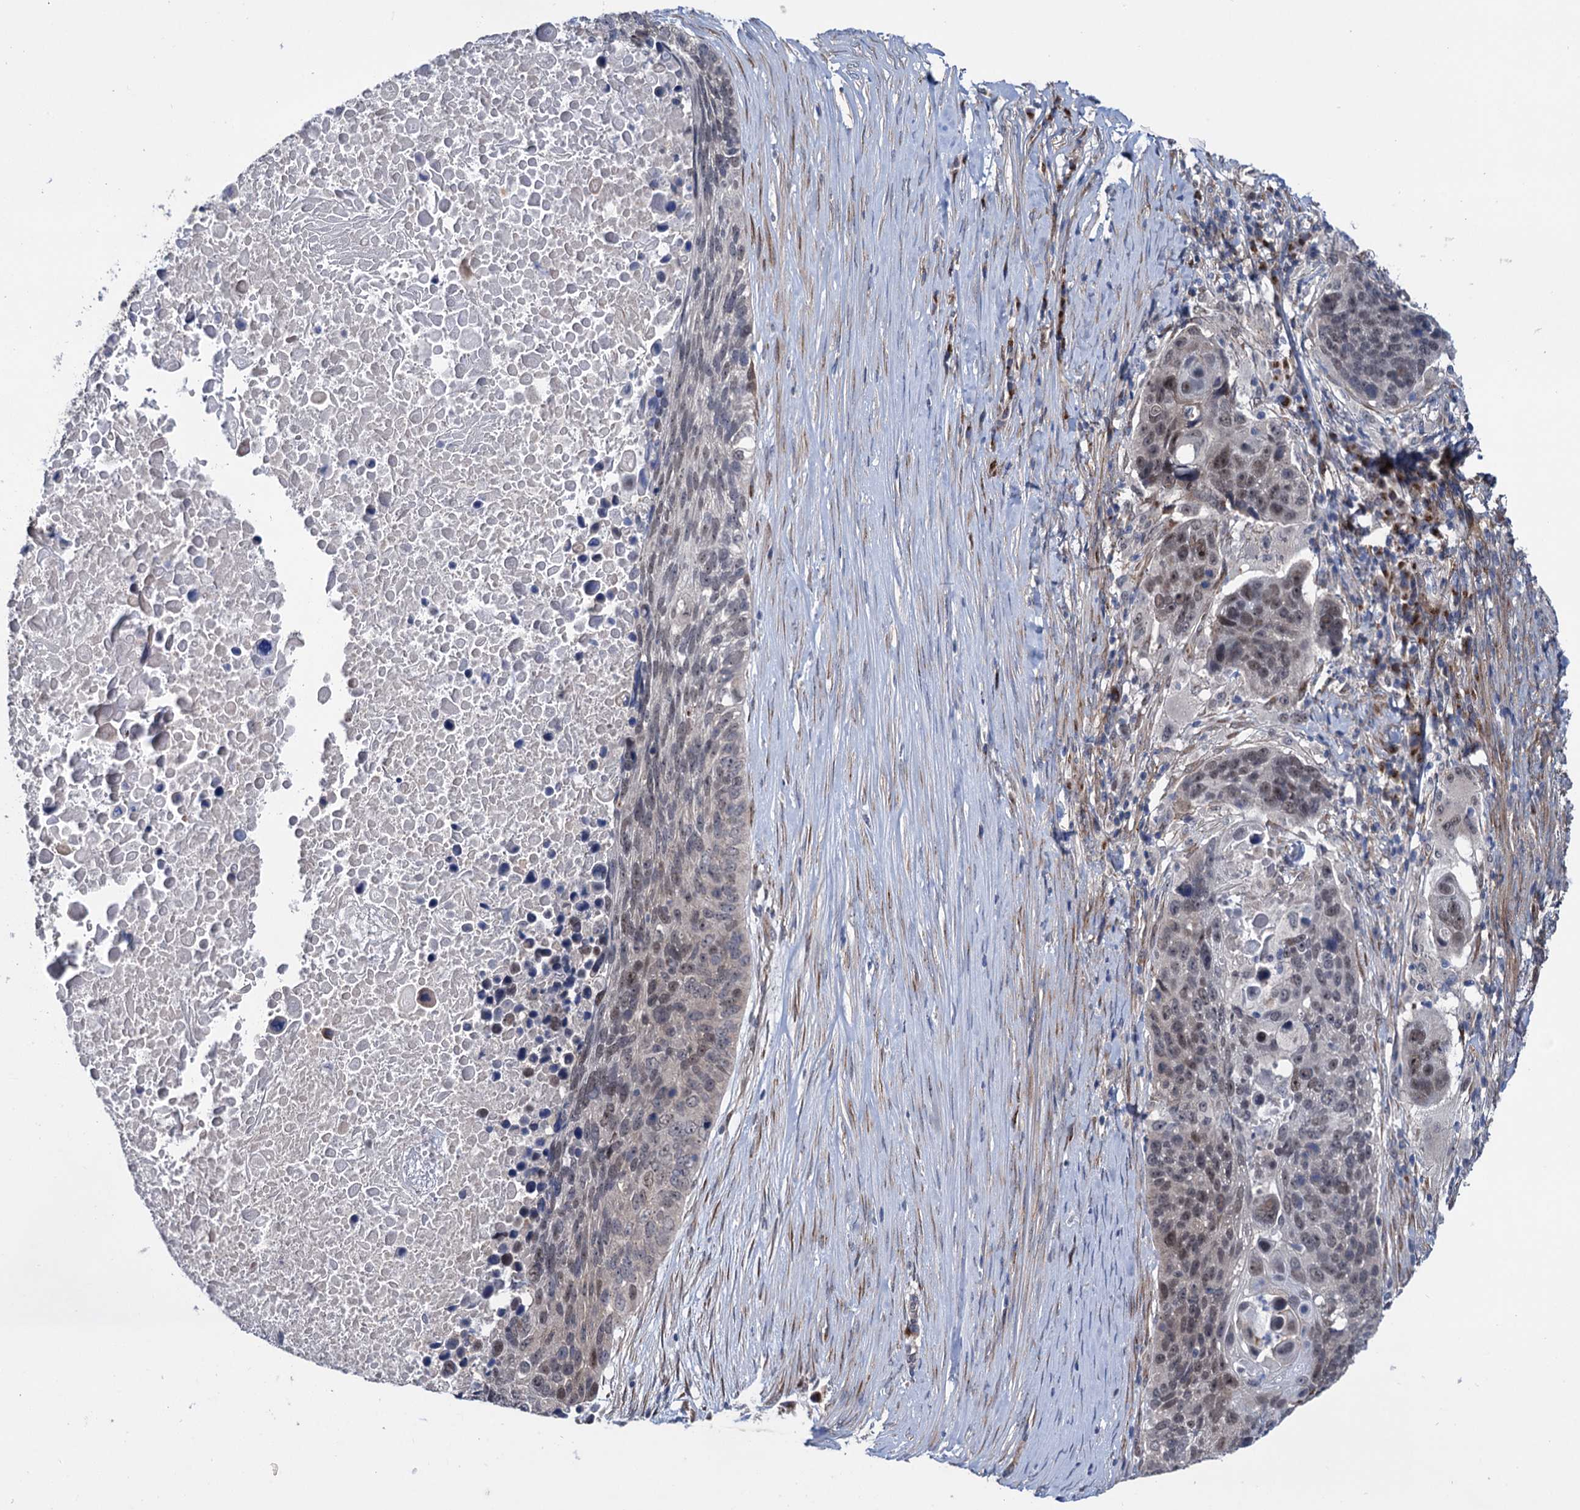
{"staining": {"intensity": "weak", "quantity": "25%-75%", "location": "nuclear"}, "tissue": "lung cancer", "cell_type": "Tumor cells", "image_type": "cancer", "snomed": [{"axis": "morphology", "description": "Normal tissue, NOS"}, {"axis": "morphology", "description": "Squamous cell carcinoma, NOS"}, {"axis": "topography", "description": "Lymph node"}, {"axis": "topography", "description": "Lung"}], "caption": "IHC image of neoplastic tissue: human lung squamous cell carcinoma stained using immunohistochemistry demonstrates low levels of weak protein expression localized specifically in the nuclear of tumor cells, appearing as a nuclear brown color.", "gene": "EYA4", "patient": {"sex": "male", "age": 66}}